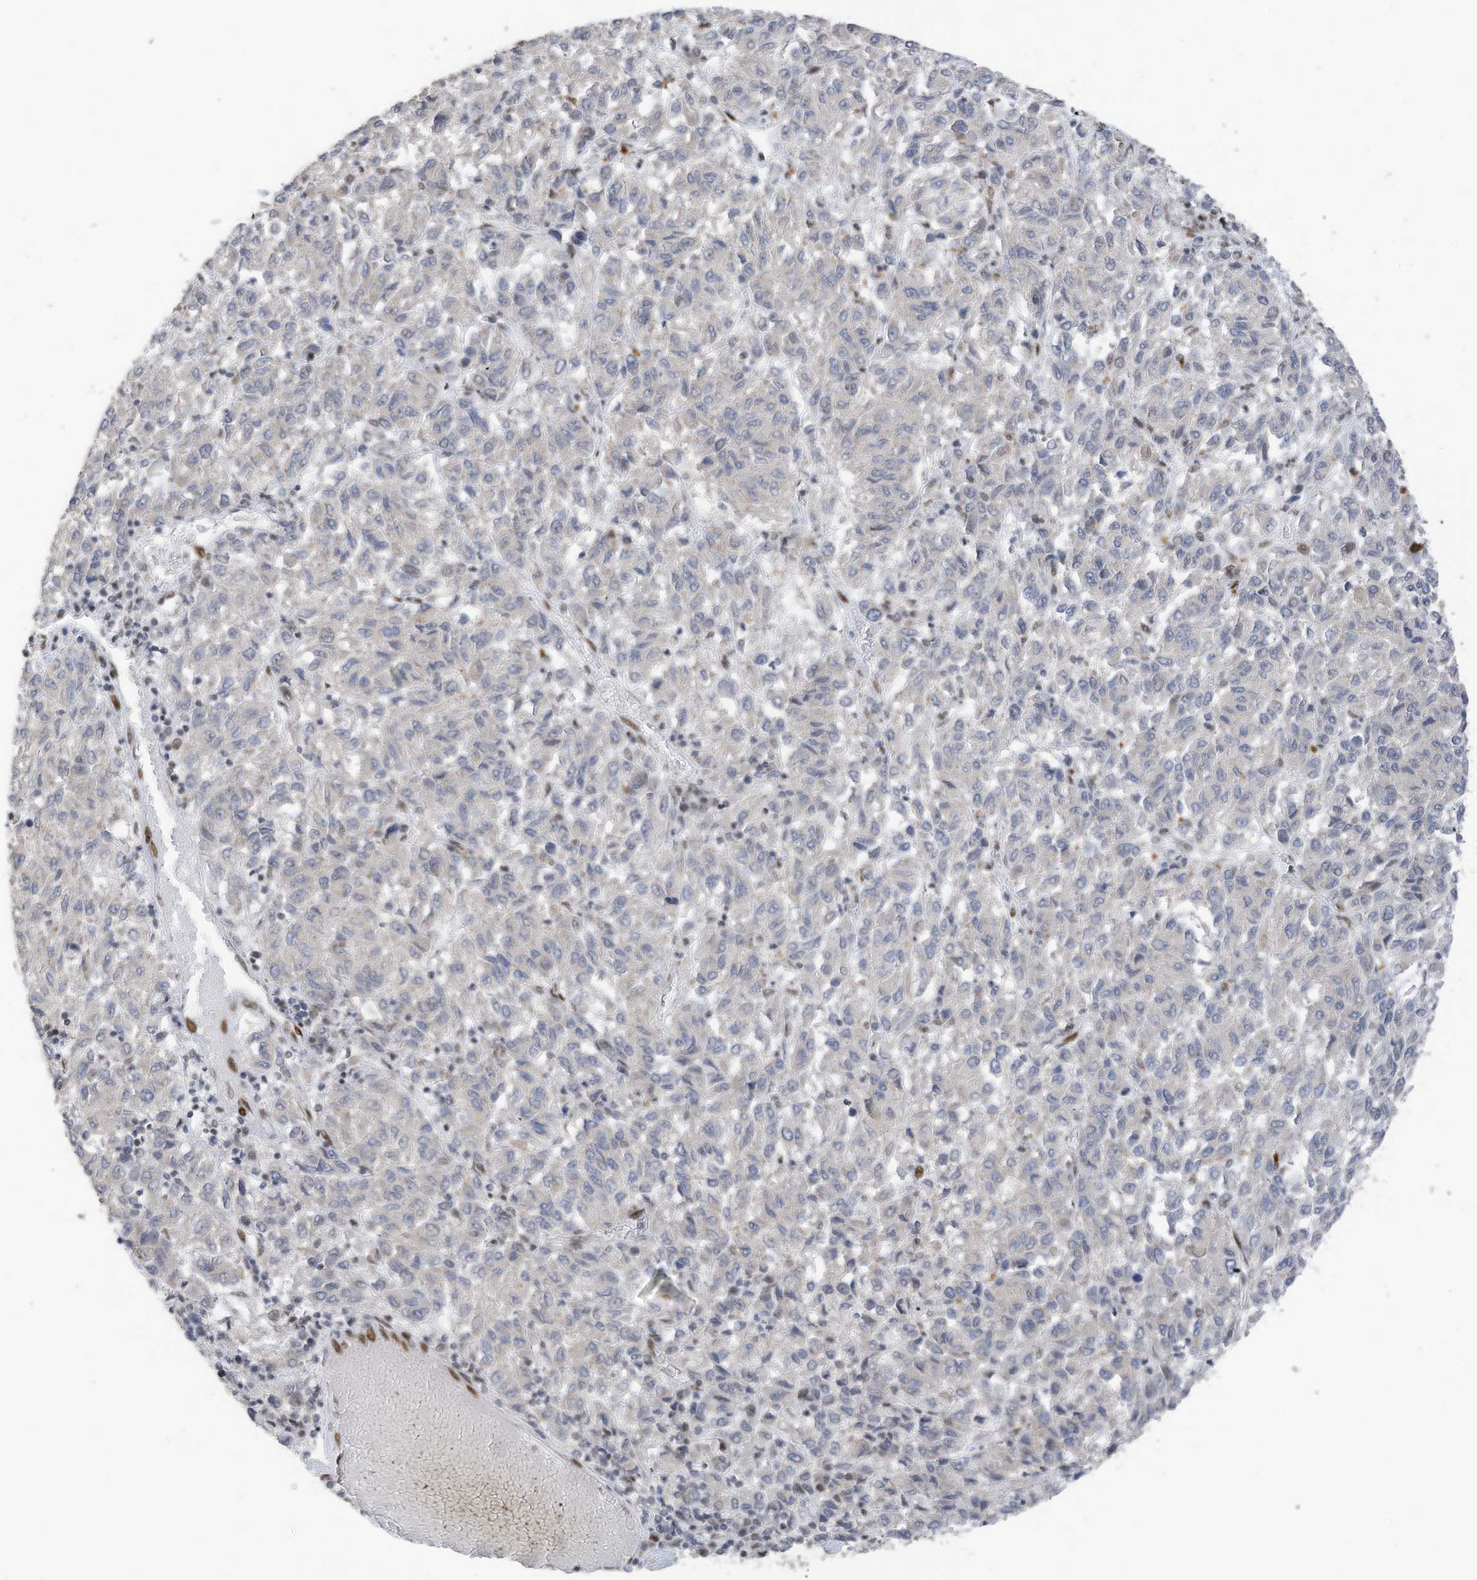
{"staining": {"intensity": "negative", "quantity": "none", "location": "none"}, "tissue": "melanoma", "cell_type": "Tumor cells", "image_type": "cancer", "snomed": [{"axis": "morphology", "description": "Malignant melanoma, Metastatic site"}, {"axis": "topography", "description": "Lung"}], "caption": "Malignant melanoma (metastatic site) was stained to show a protein in brown. There is no significant positivity in tumor cells.", "gene": "RABL3", "patient": {"sex": "male", "age": 64}}